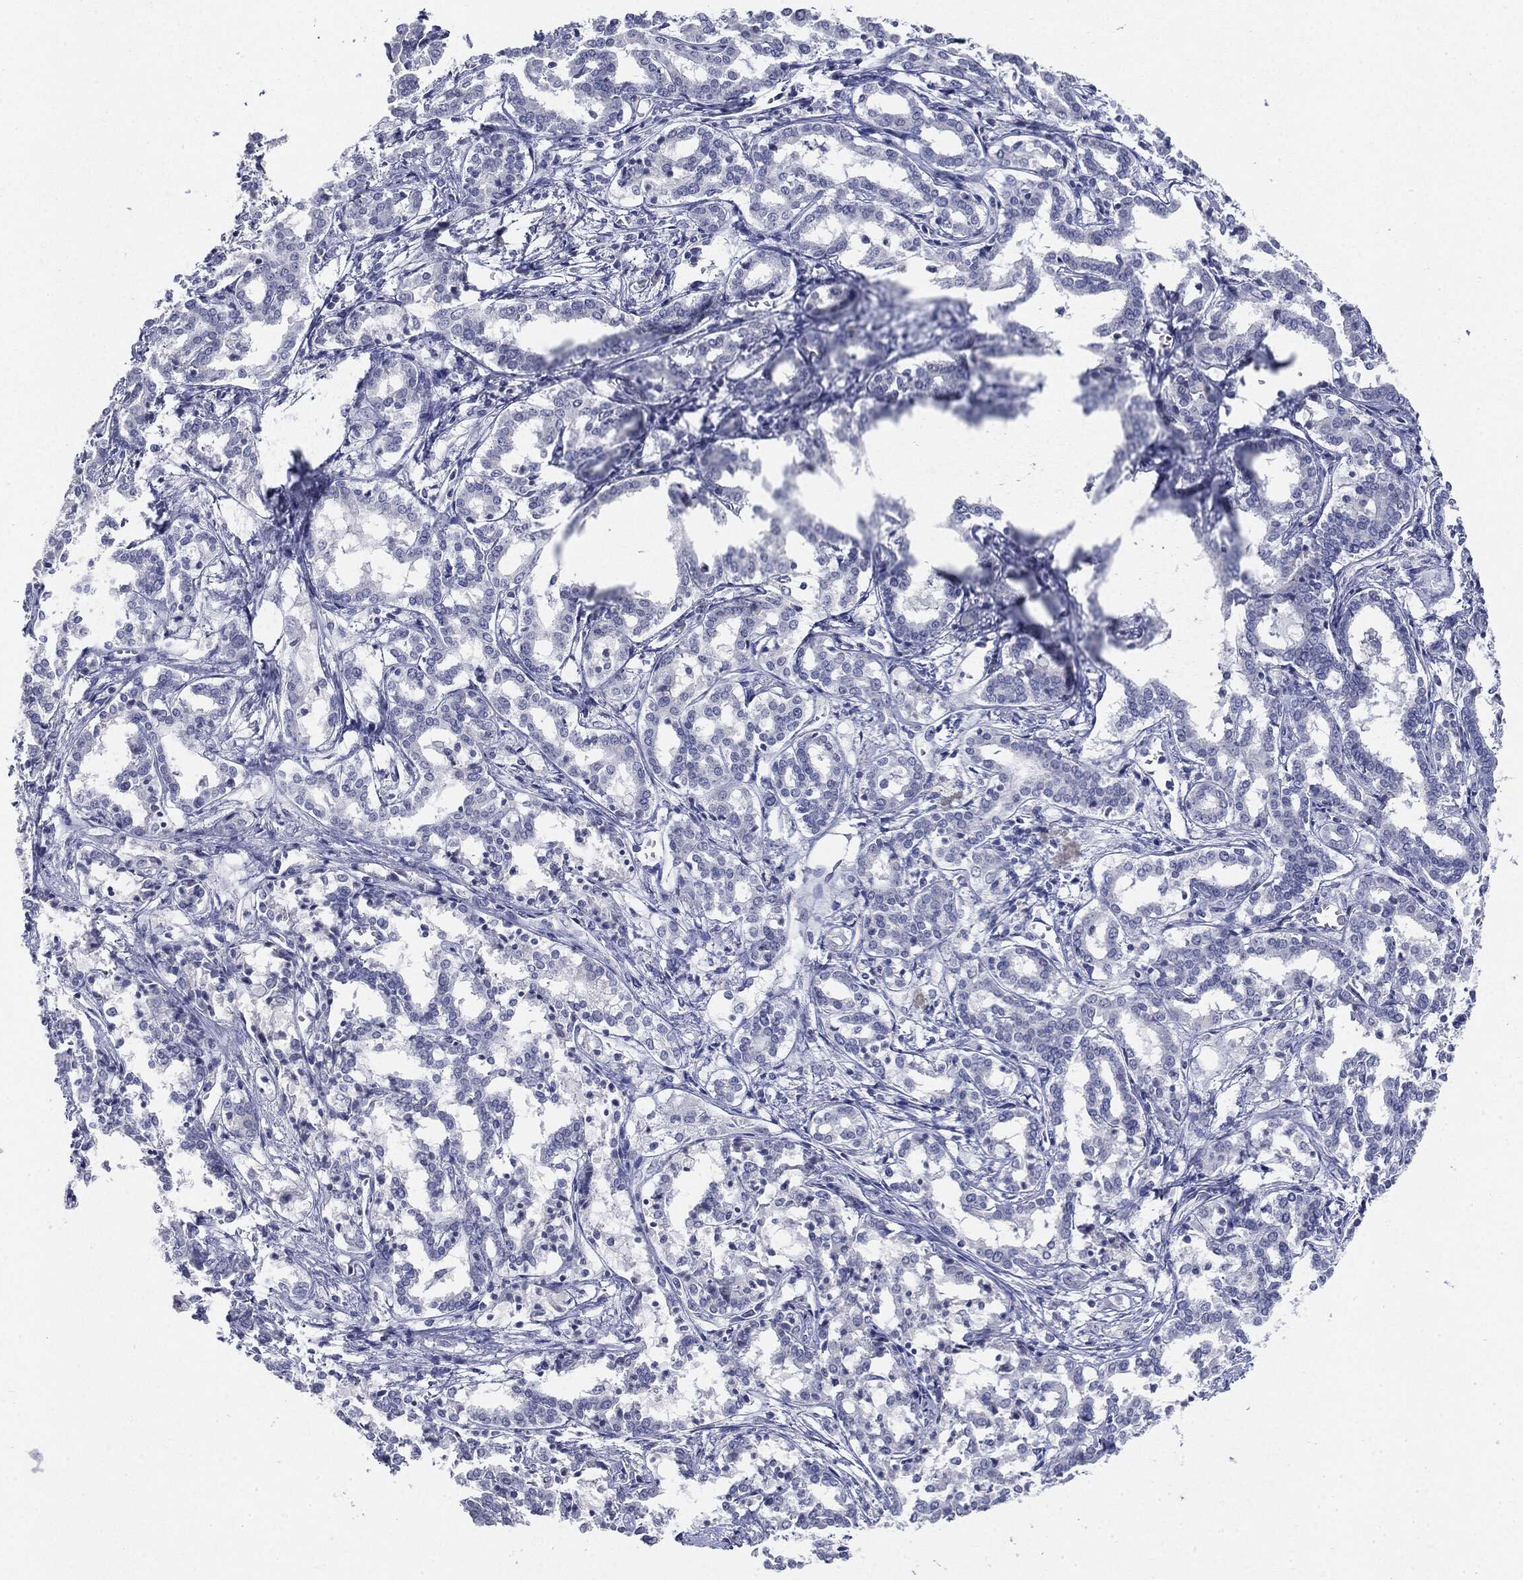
{"staining": {"intensity": "negative", "quantity": "none", "location": "none"}, "tissue": "liver cancer", "cell_type": "Tumor cells", "image_type": "cancer", "snomed": [{"axis": "morphology", "description": "Cholangiocarcinoma"}, {"axis": "topography", "description": "Liver"}], "caption": "IHC of liver cancer displays no staining in tumor cells.", "gene": "CGB1", "patient": {"sex": "female", "age": 47}}